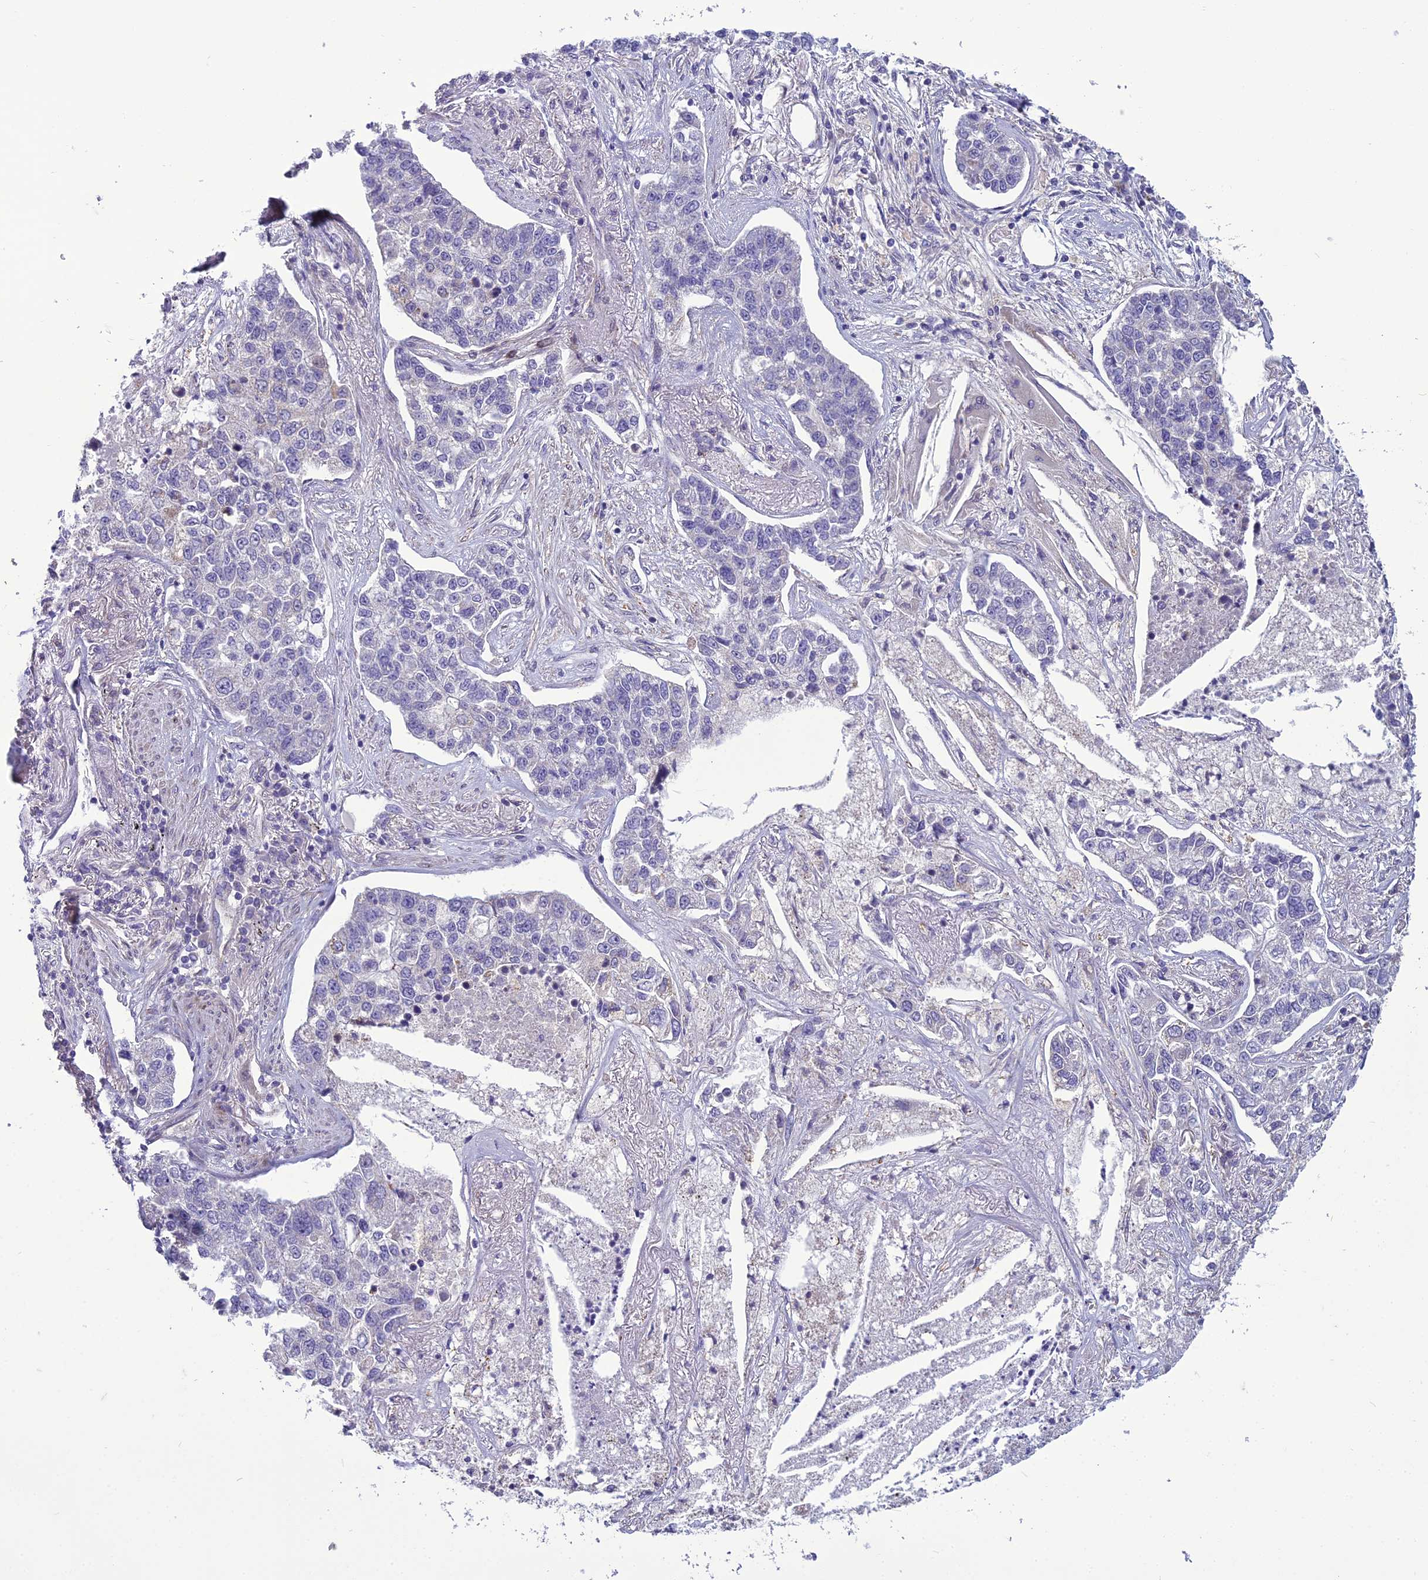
{"staining": {"intensity": "moderate", "quantity": "<25%", "location": "cytoplasmic/membranous"}, "tissue": "lung cancer", "cell_type": "Tumor cells", "image_type": "cancer", "snomed": [{"axis": "morphology", "description": "Adenocarcinoma, NOS"}, {"axis": "topography", "description": "Lung"}], "caption": "An immunohistochemistry (IHC) histopathology image of tumor tissue is shown. Protein staining in brown highlights moderate cytoplasmic/membranous positivity in adenocarcinoma (lung) within tumor cells.", "gene": "DUS2", "patient": {"sex": "male", "age": 49}}